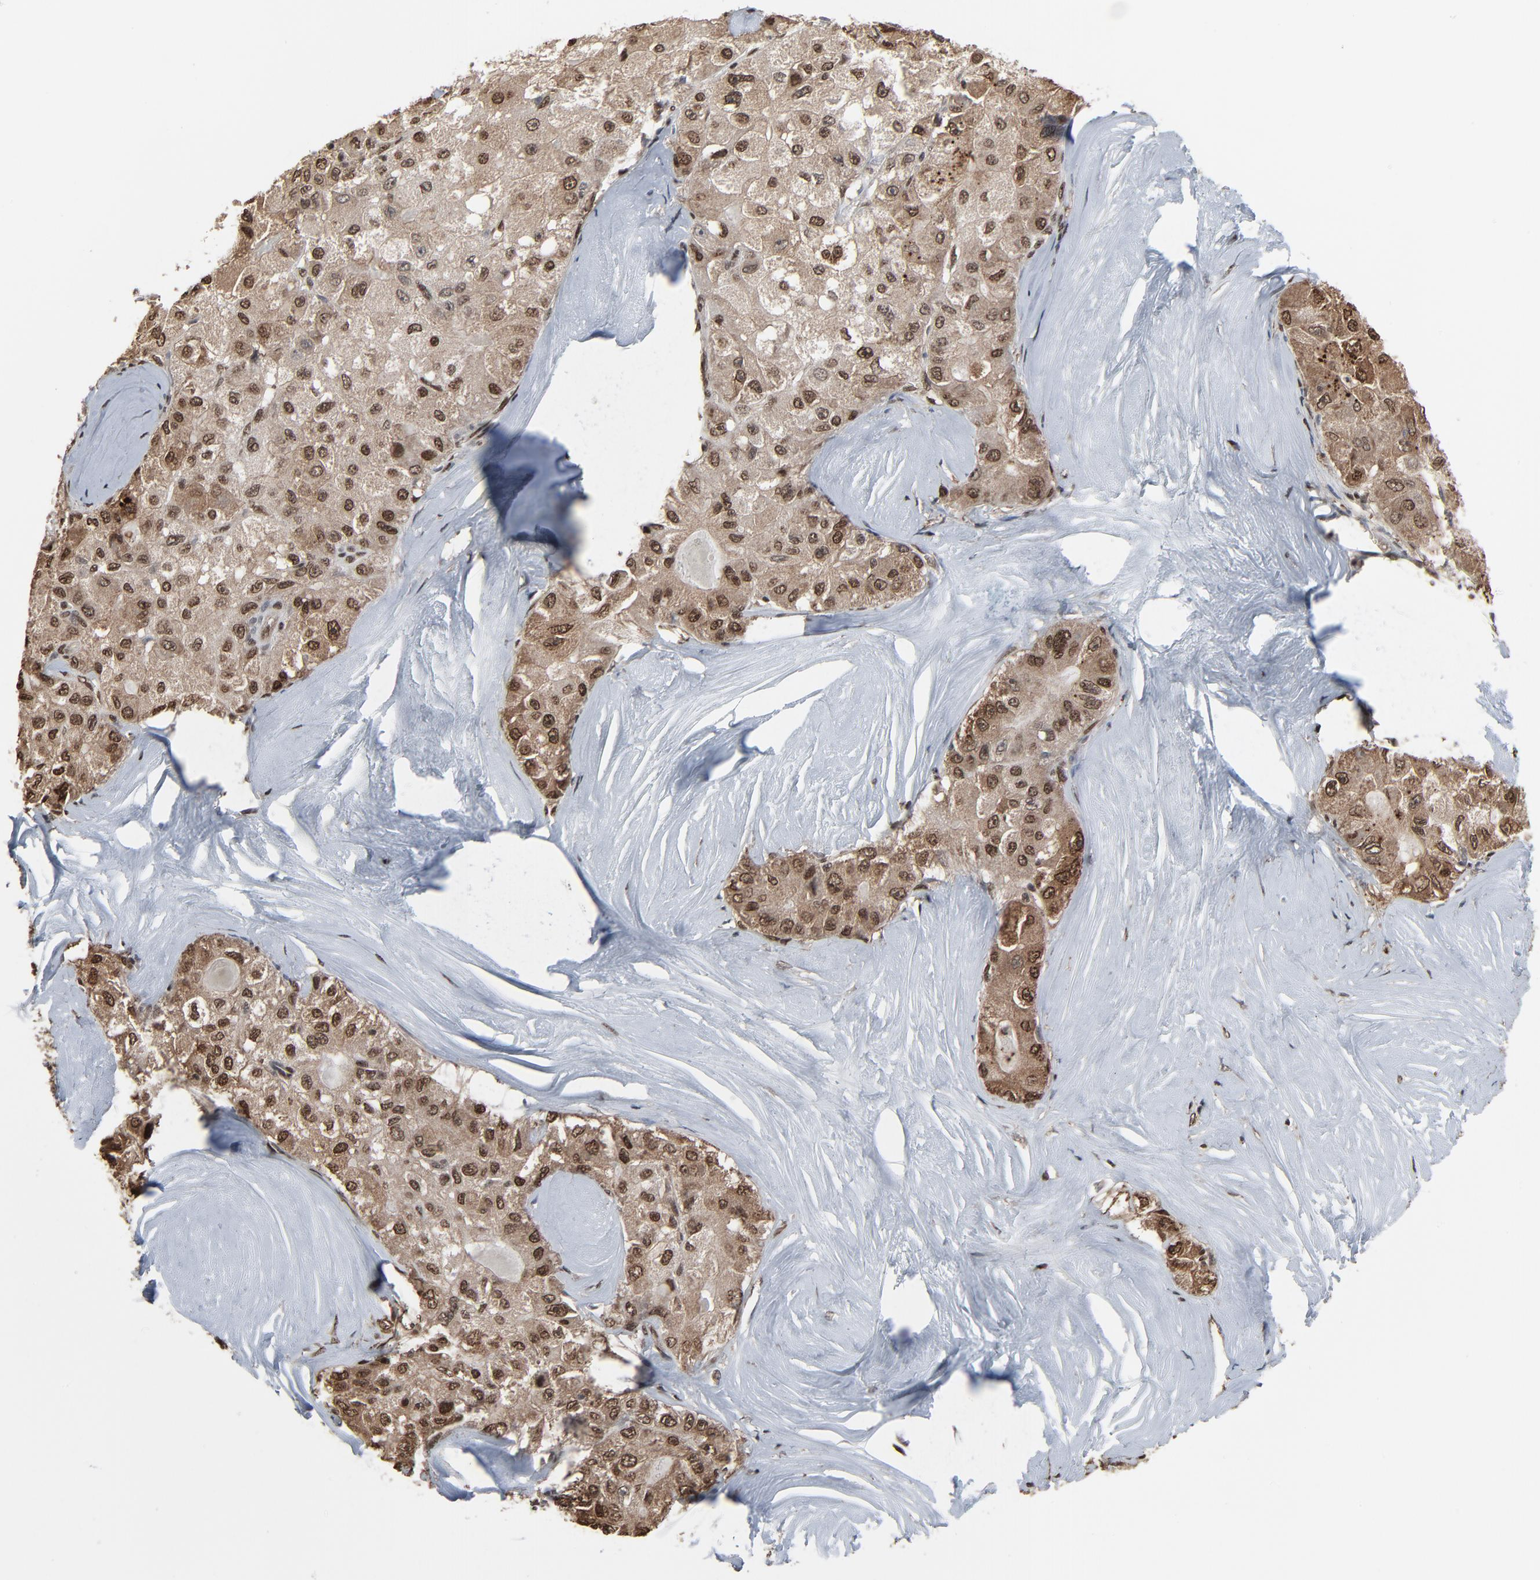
{"staining": {"intensity": "strong", "quantity": ">75%", "location": "cytoplasmic/membranous,nuclear"}, "tissue": "liver cancer", "cell_type": "Tumor cells", "image_type": "cancer", "snomed": [{"axis": "morphology", "description": "Carcinoma, Hepatocellular, NOS"}, {"axis": "topography", "description": "Liver"}], "caption": "Liver hepatocellular carcinoma was stained to show a protein in brown. There is high levels of strong cytoplasmic/membranous and nuclear expression in approximately >75% of tumor cells.", "gene": "MEIS2", "patient": {"sex": "male", "age": 80}}